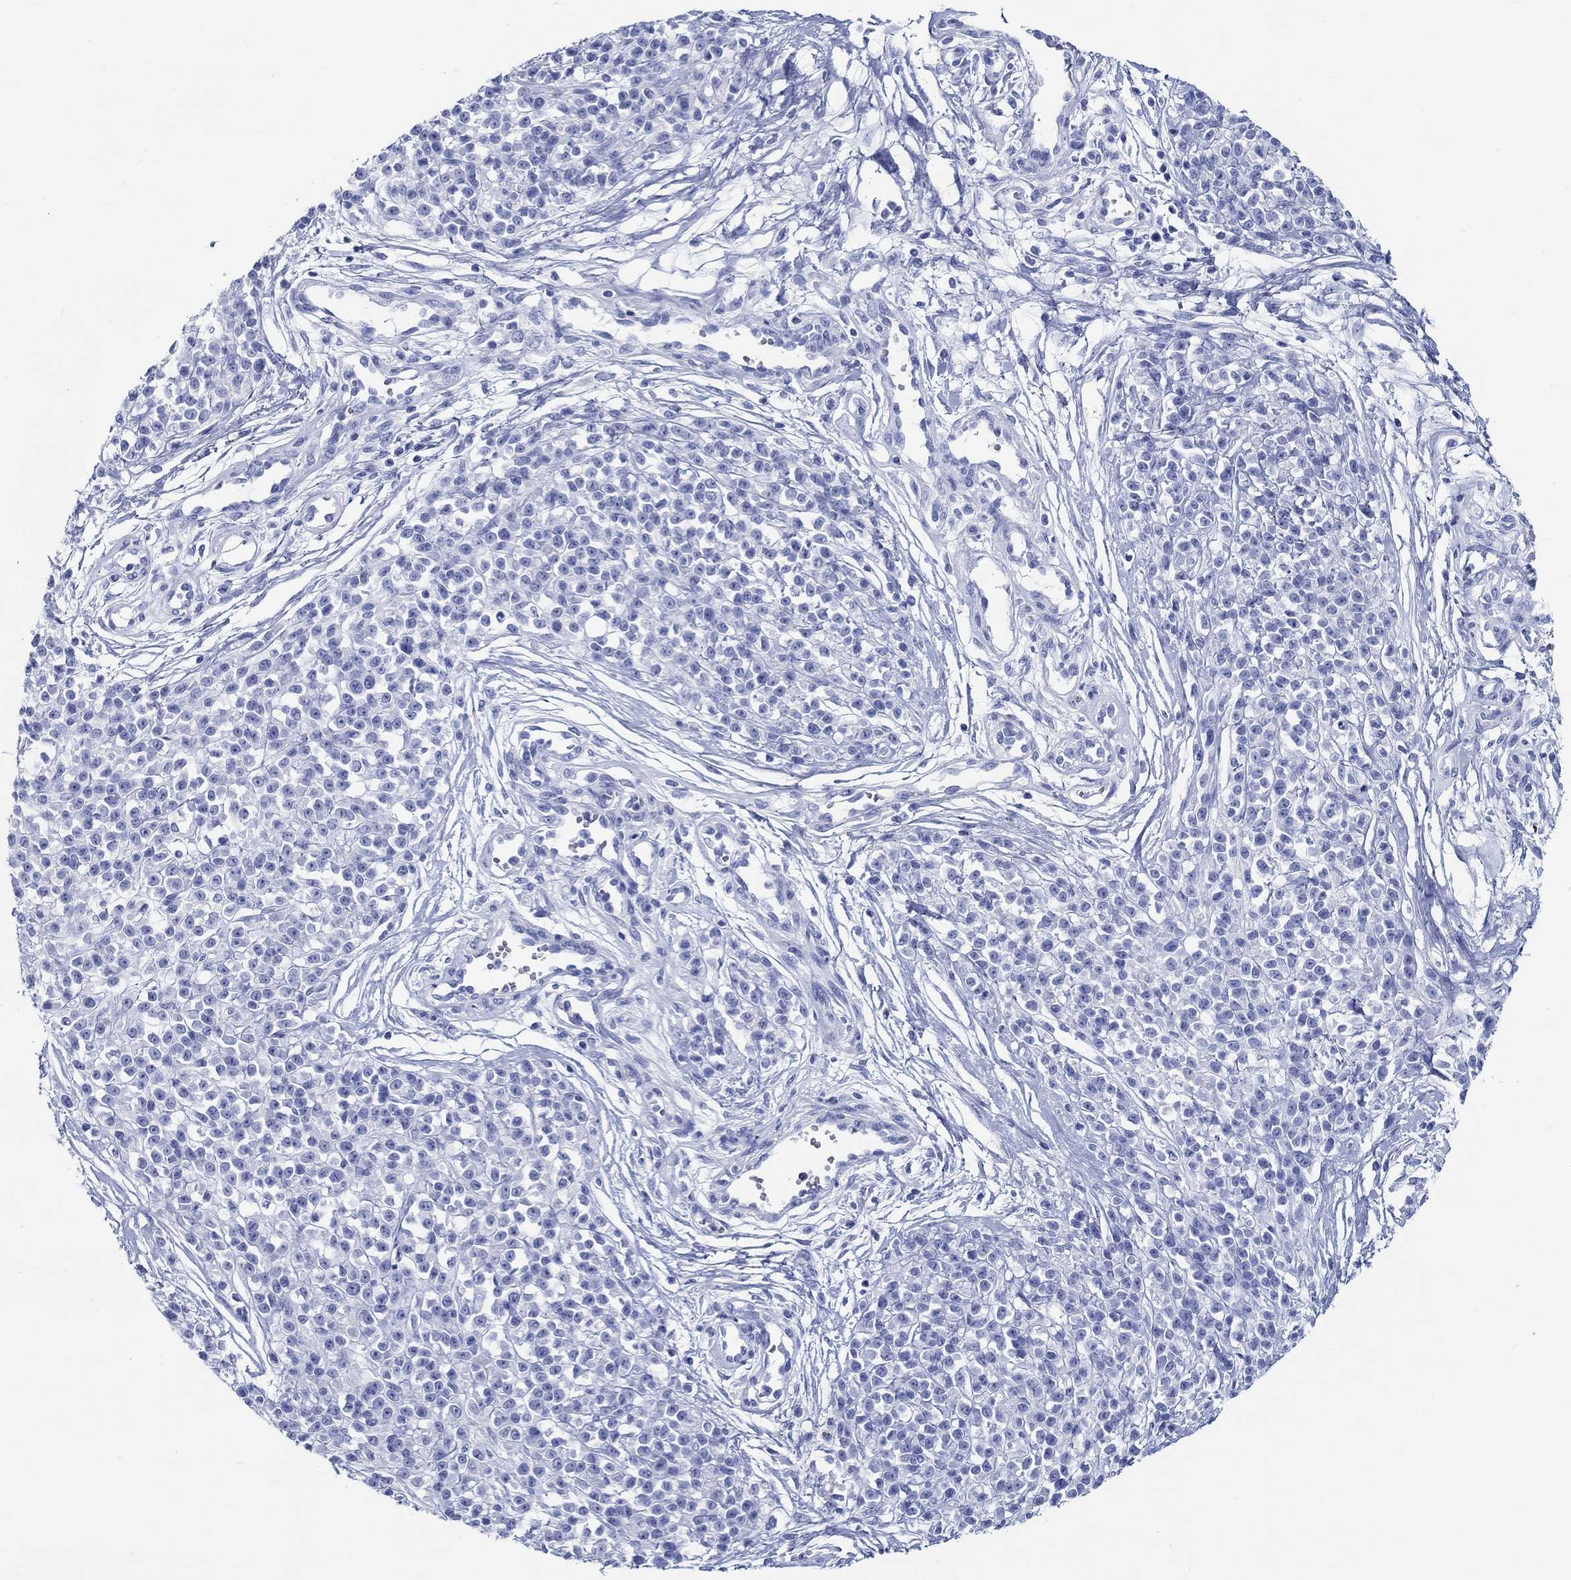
{"staining": {"intensity": "negative", "quantity": "none", "location": "none"}, "tissue": "melanoma", "cell_type": "Tumor cells", "image_type": "cancer", "snomed": [{"axis": "morphology", "description": "Malignant melanoma, NOS"}, {"axis": "topography", "description": "Skin"}, {"axis": "topography", "description": "Skin of trunk"}], "caption": "Melanoma was stained to show a protein in brown. There is no significant expression in tumor cells.", "gene": "FBXO2", "patient": {"sex": "male", "age": 74}}